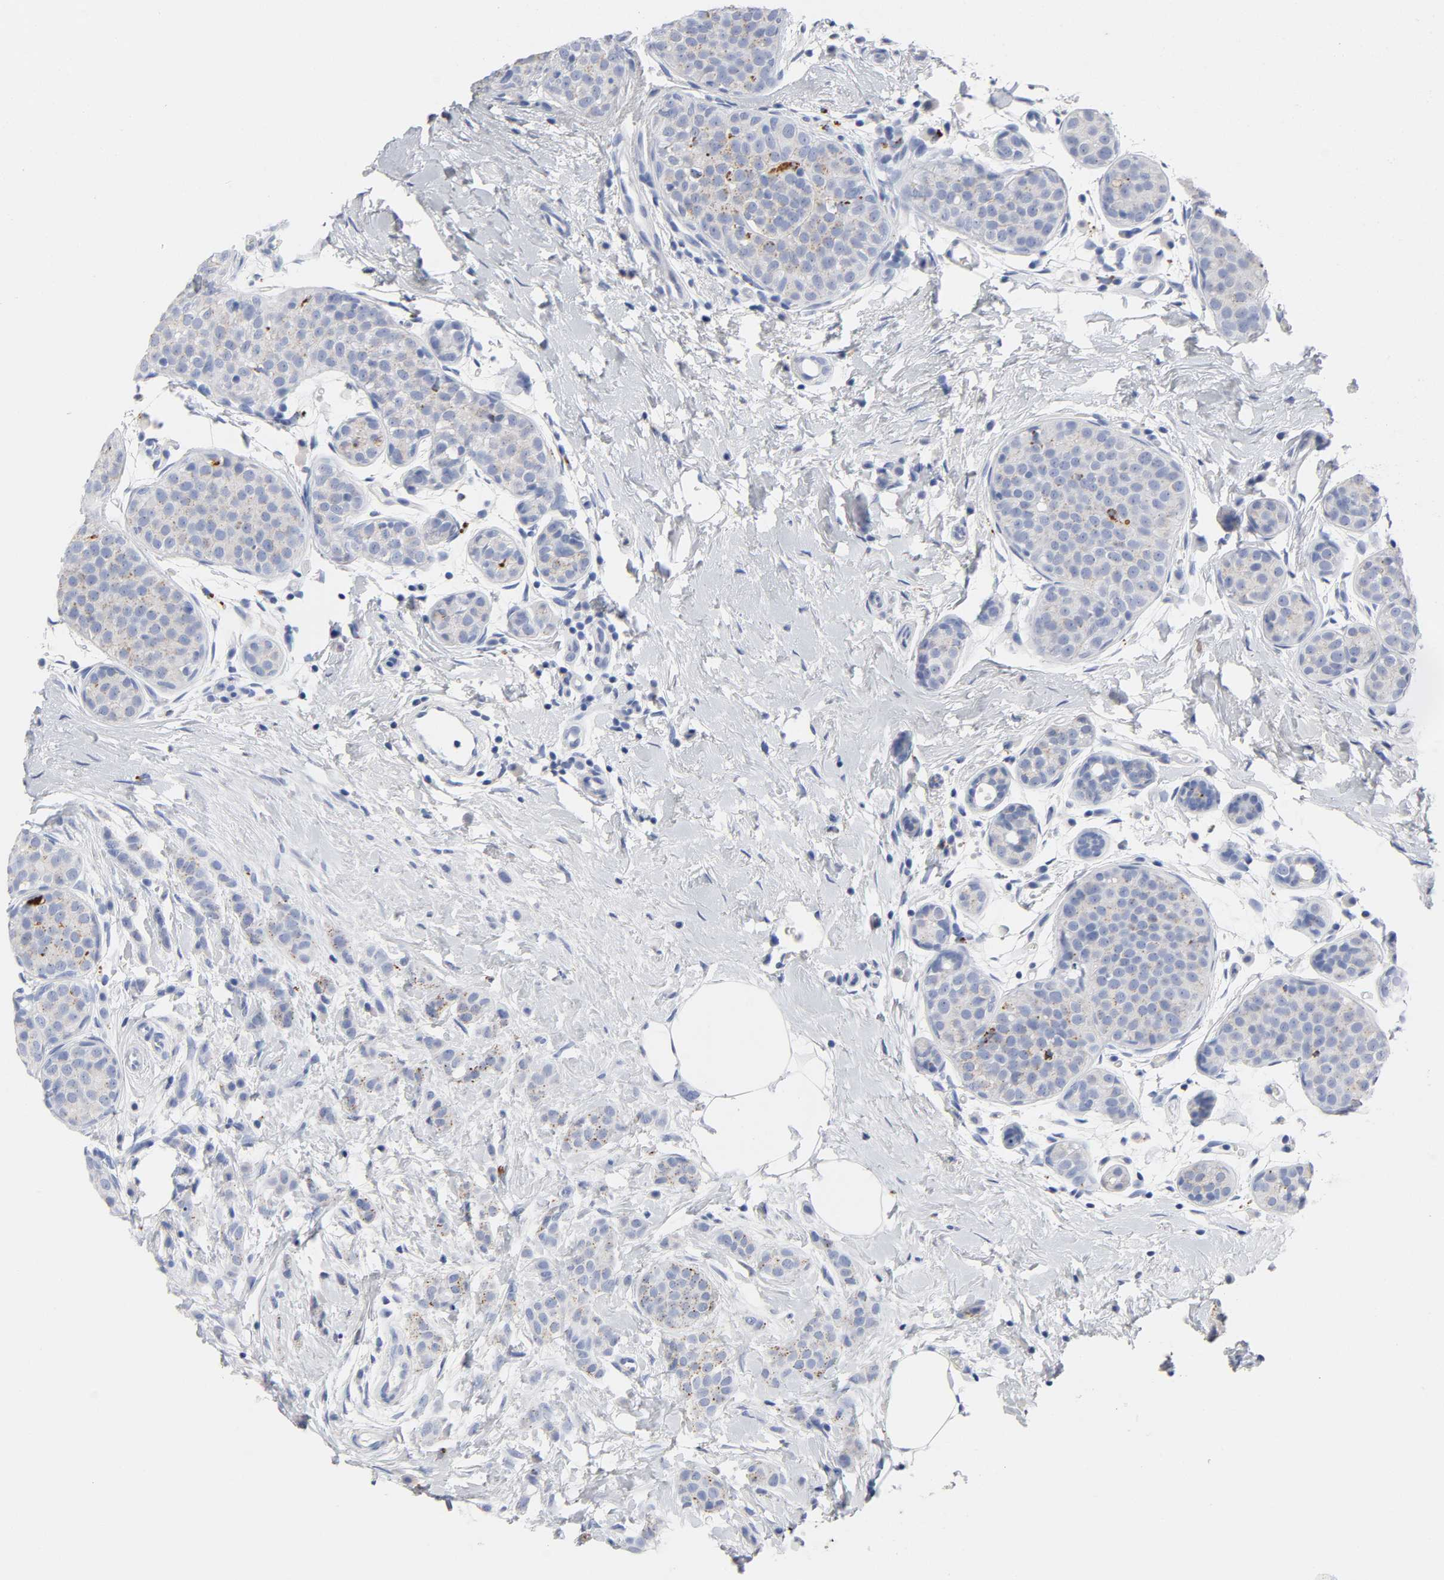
{"staining": {"intensity": "weak", "quantity": "25%-75%", "location": "cytoplasmic/membranous"}, "tissue": "breast cancer", "cell_type": "Tumor cells", "image_type": "cancer", "snomed": [{"axis": "morphology", "description": "Lobular carcinoma, in situ"}, {"axis": "morphology", "description": "Lobular carcinoma"}, {"axis": "topography", "description": "Breast"}], "caption": "Immunohistochemical staining of human breast cancer (lobular carcinoma in situ) demonstrates low levels of weak cytoplasmic/membranous expression in about 25%-75% of tumor cells. (IHC, brightfield microscopy, high magnification).", "gene": "PLP1", "patient": {"sex": "female", "age": 41}}